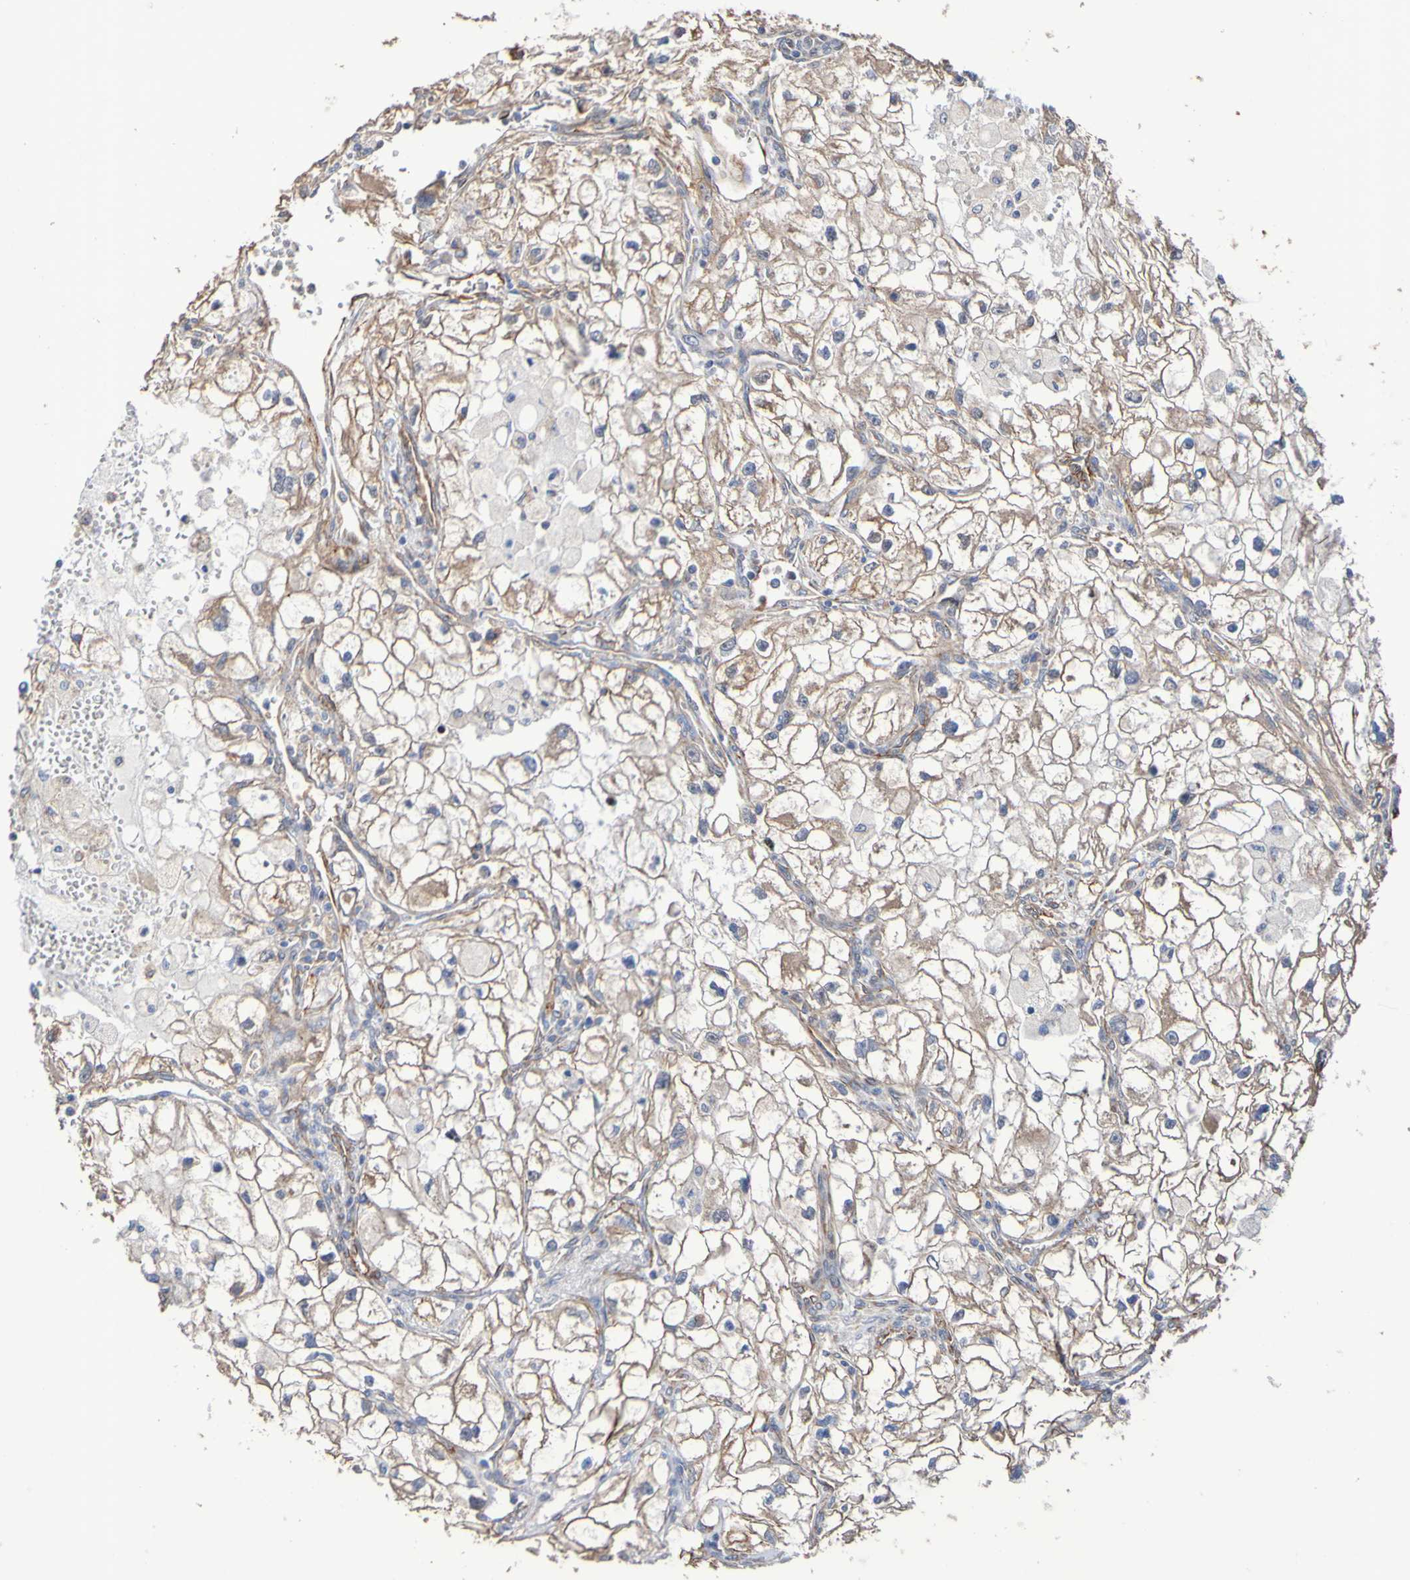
{"staining": {"intensity": "moderate", "quantity": ">75%", "location": "cytoplasmic/membranous"}, "tissue": "renal cancer", "cell_type": "Tumor cells", "image_type": "cancer", "snomed": [{"axis": "morphology", "description": "Adenocarcinoma, NOS"}, {"axis": "topography", "description": "Kidney"}], "caption": "Human renal cancer (adenocarcinoma) stained with a brown dye demonstrates moderate cytoplasmic/membranous positive expression in approximately >75% of tumor cells.", "gene": "ELMOD3", "patient": {"sex": "female", "age": 70}}